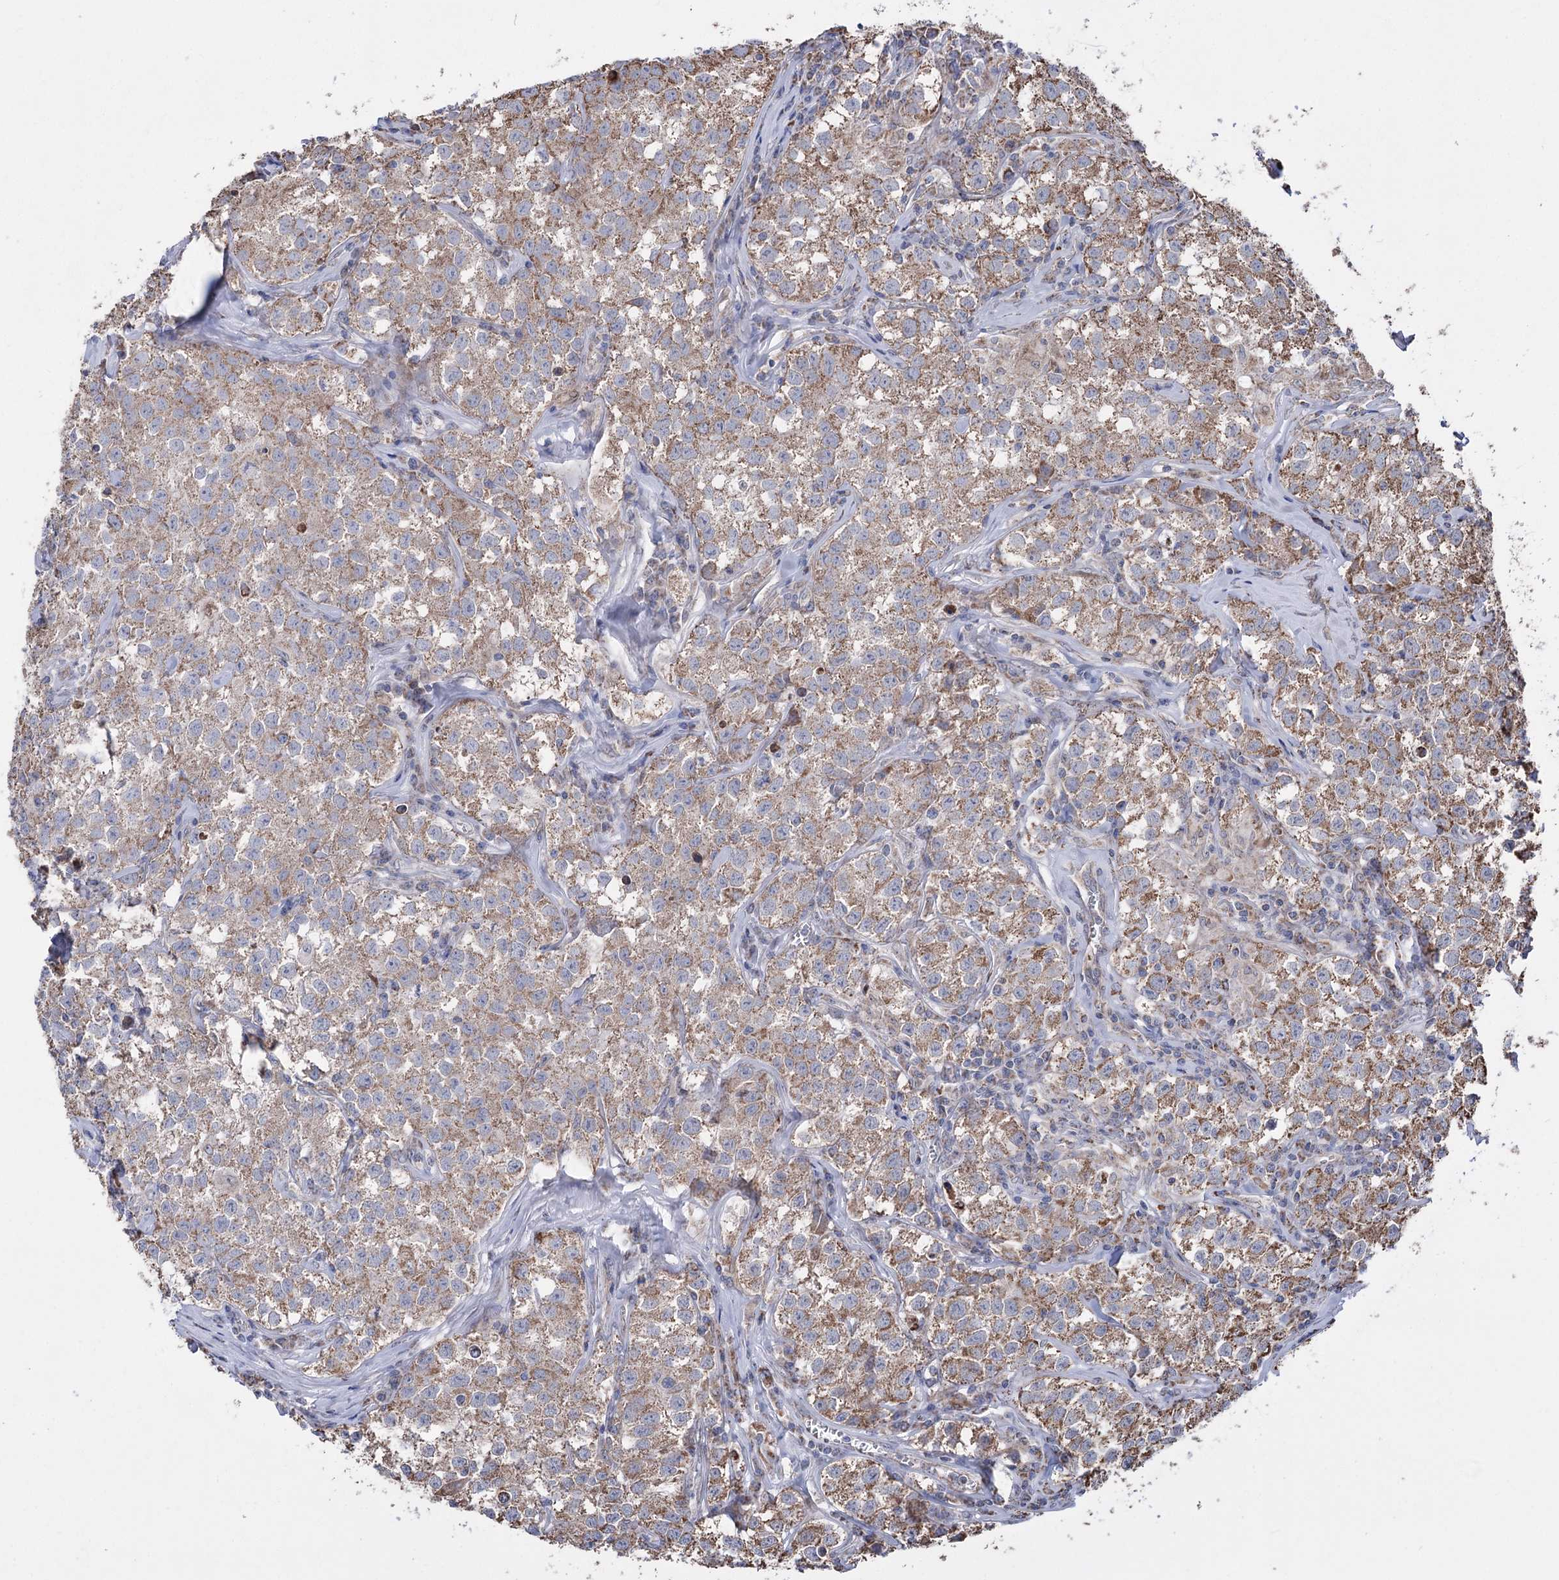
{"staining": {"intensity": "moderate", "quantity": ">75%", "location": "cytoplasmic/membranous"}, "tissue": "testis cancer", "cell_type": "Tumor cells", "image_type": "cancer", "snomed": [{"axis": "morphology", "description": "Seminoma, NOS"}, {"axis": "morphology", "description": "Carcinoma, Embryonal, NOS"}, {"axis": "topography", "description": "Testis"}], "caption": "Tumor cells reveal medium levels of moderate cytoplasmic/membranous positivity in approximately >75% of cells in testis embryonal carcinoma.", "gene": "CREB3L4", "patient": {"sex": "male", "age": 43}}